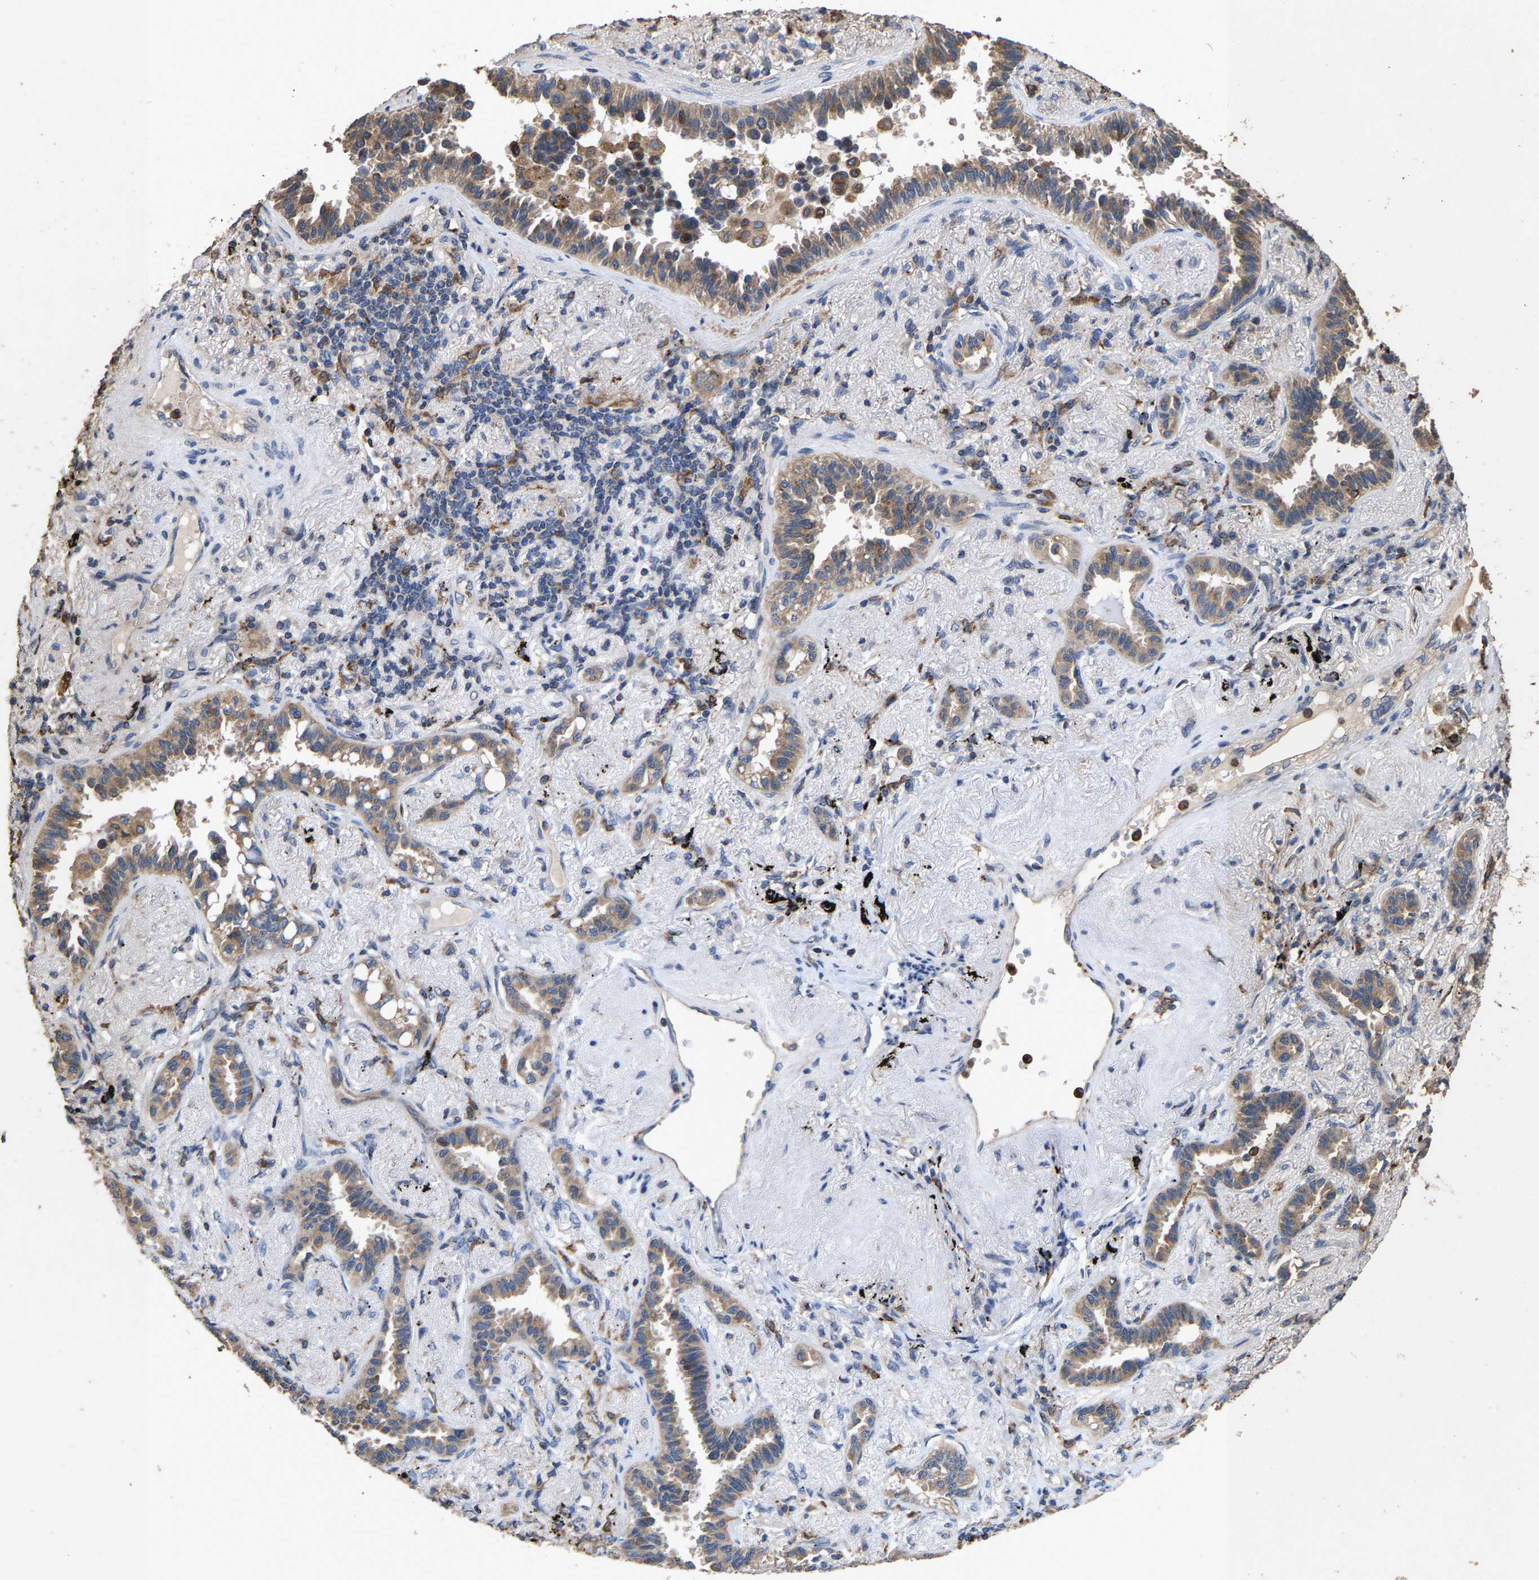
{"staining": {"intensity": "weak", "quantity": "25%-75%", "location": "cytoplasmic/membranous"}, "tissue": "lung cancer", "cell_type": "Tumor cells", "image_type": "cancer", "snomed": [{"axis": "morphology", "description": "Adenocarcinoma, NOS"}, {"axis": "topography", "description": "Lung"}], "caption": "Brown immunohistochemical staining in human lung cancer (adenocarcinoma) reveals weak cytoplasmic/membranous staining in about 25%-75% of tumor cells.", "gene": "TDRKH", "patient": {"sex": "male", "age": 59}}